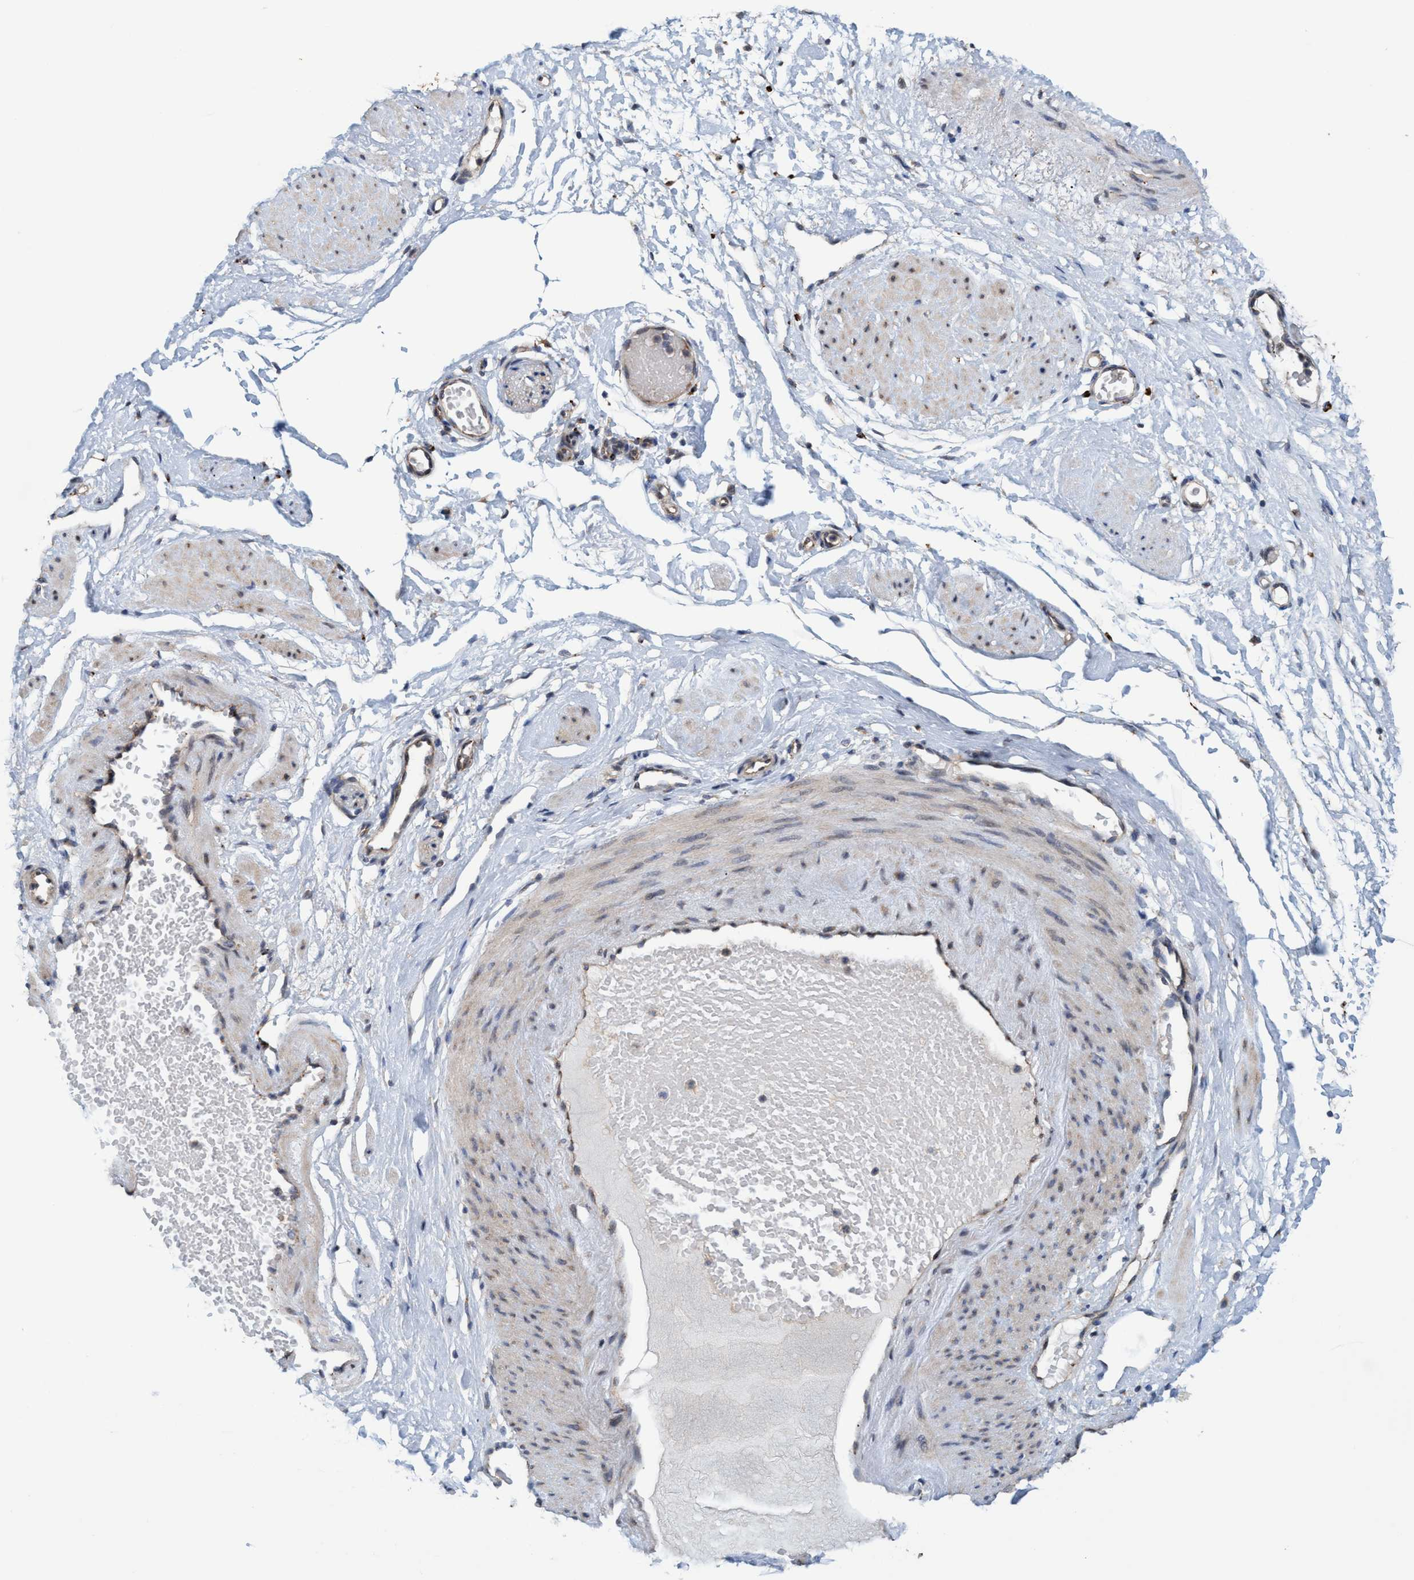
{"staining": {"intensity": "strong", "quantity": ">75%", "location": "cytoplasmic/membranous"}, "tissue": "adipose tissue", "cell_type": "Adipocytes", "image_type": "normal", "snomed": [{"axis": "morphology", "description": "Normal tissue, NOS"}, {"axis": "topography", "description": "Soft tissue"}], "caption": "This is a photomicrograph of immunohistochemistry (IHC) staining of benign adipose tissue, which shows strong staining in the cytoplasmic/membranous of adipocytes.", "gene": "BBS9", "patient": {"sex": "male", "age": 72}}